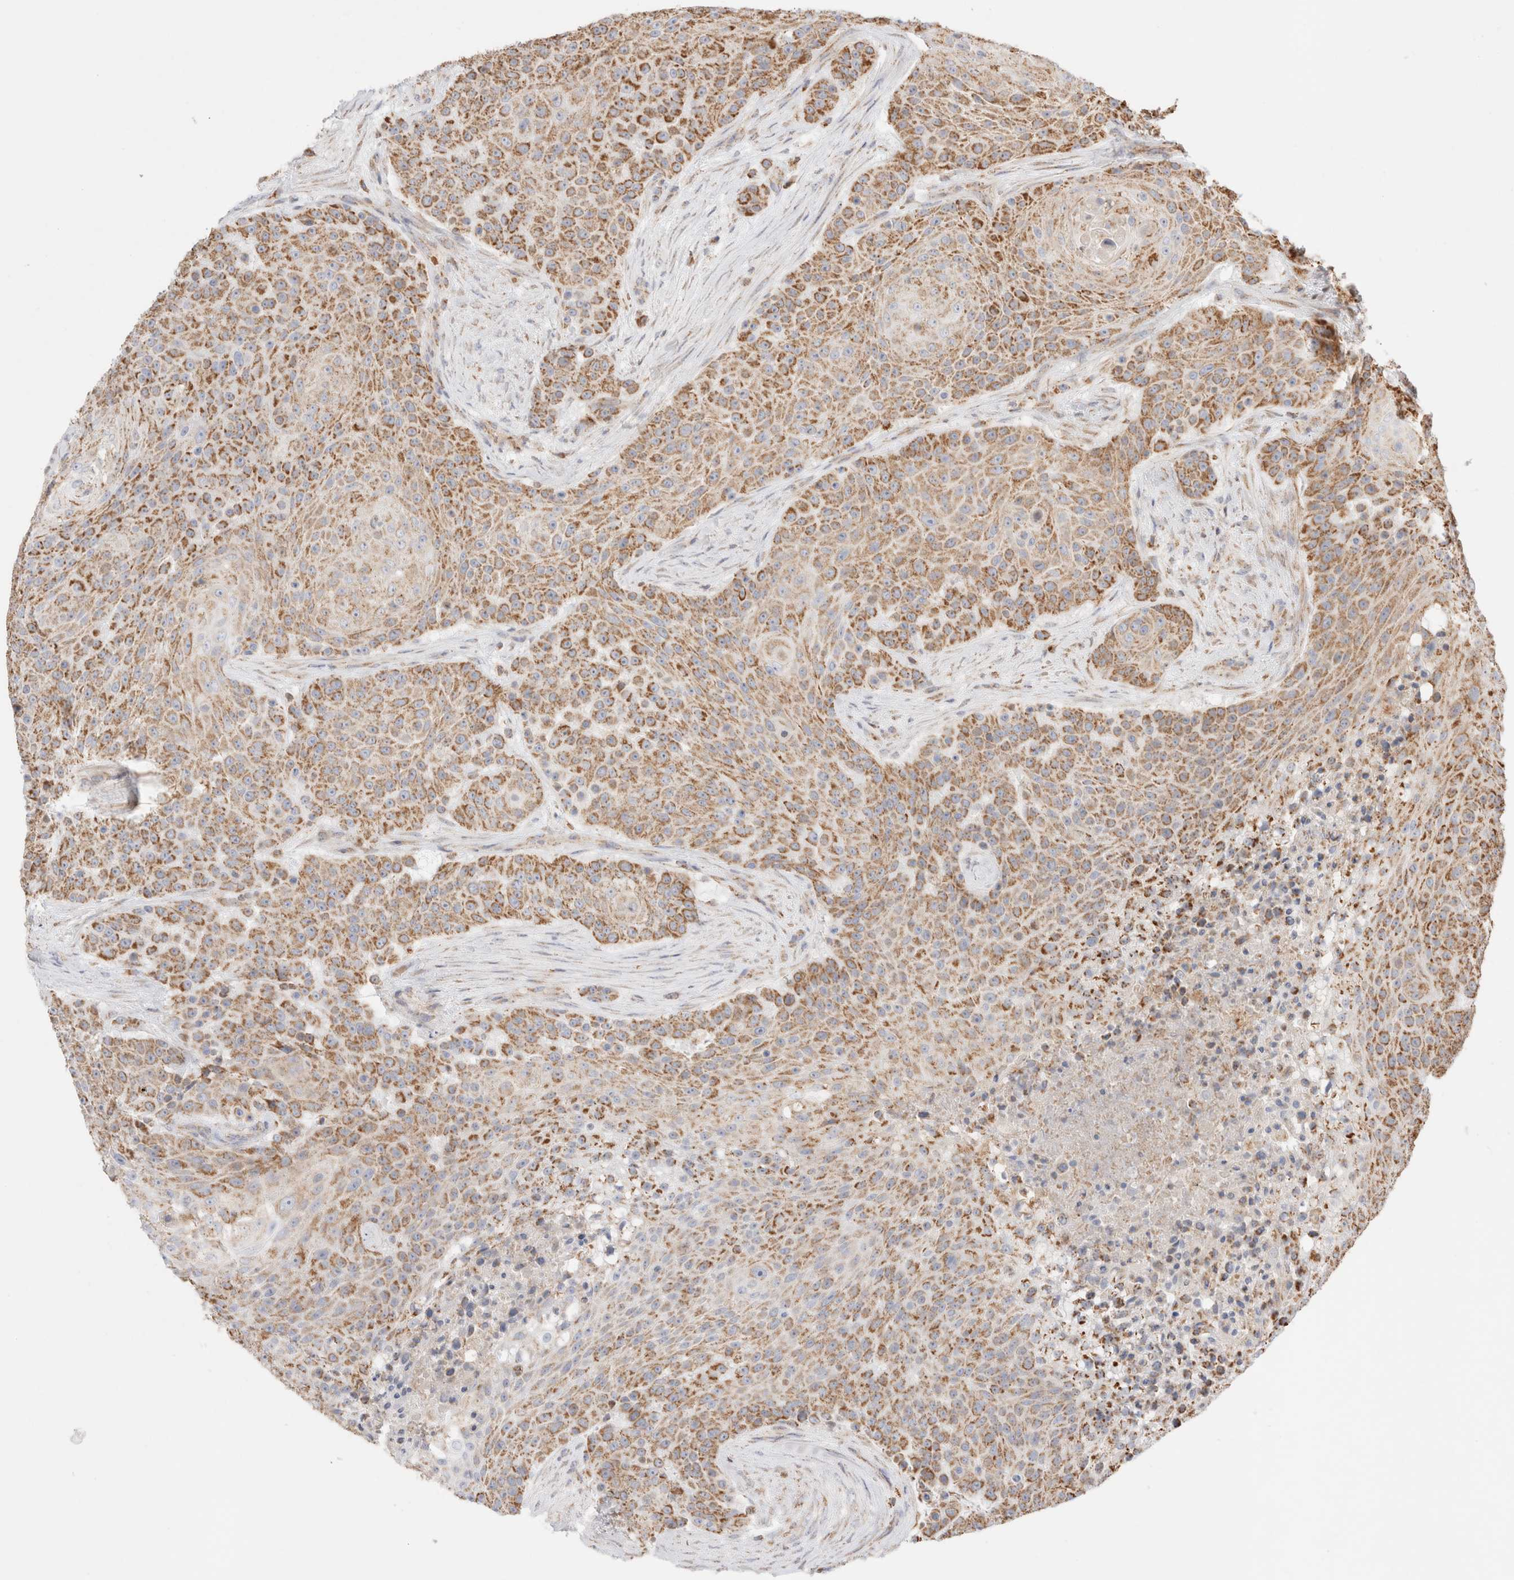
{"staining": {"intensity": "moderate", "quantity": ">75%", "location": "cytoplasmic/membranous"}, "tissue": "urothelial cancer", "cell_type": "Tumor cells", "image_type": "cancer", "snomed": [{"axis": "morphology", "description": "Urothelial carcinoma, High grade"}, {"axis": "topography", "description": "Urinary bladder"}], "caption": "Urothelial cancer stained for a protein exhibits moderate cytoplasmic/membranous positivity in tumor cells.", "gene": "TMPPE", "patient": {"sex": "female", "age": 63}}